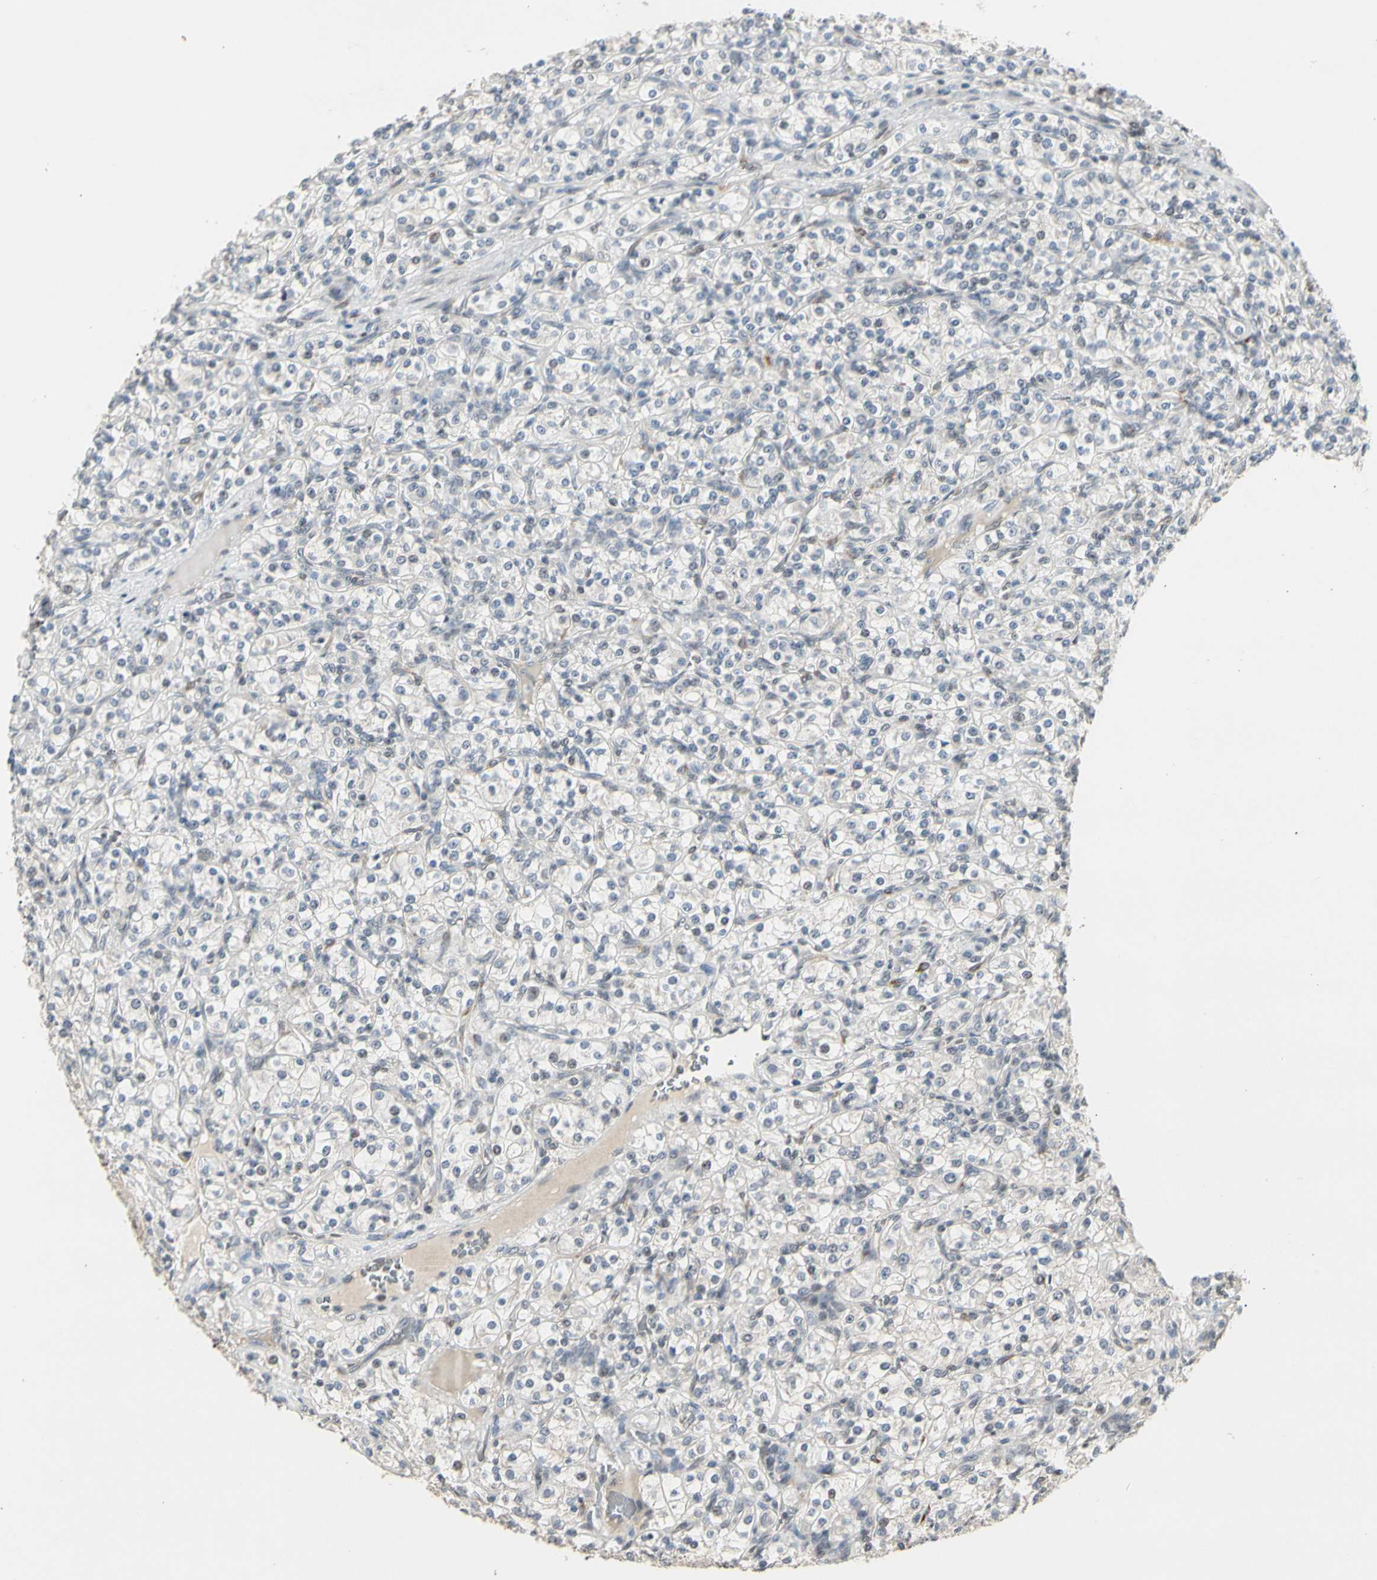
{"staining": {"intensity": "negative", "quantity": "none", "location": "none"}, "tissue": "renal cancer", "cell_type": "Tumor cells", "image_type": "cancer", "snomed": [{"axis": "morphology", "description": "Adenocarcinoma, NOS"}, {"axis": "topography", "description": "Kidney"}], "caption": "Immunohistochemistry of renal adenocarcinoma displays no expression in tumor cells.", "gene": "GREM1", "patient": {"sex": "male", "age": 77}}